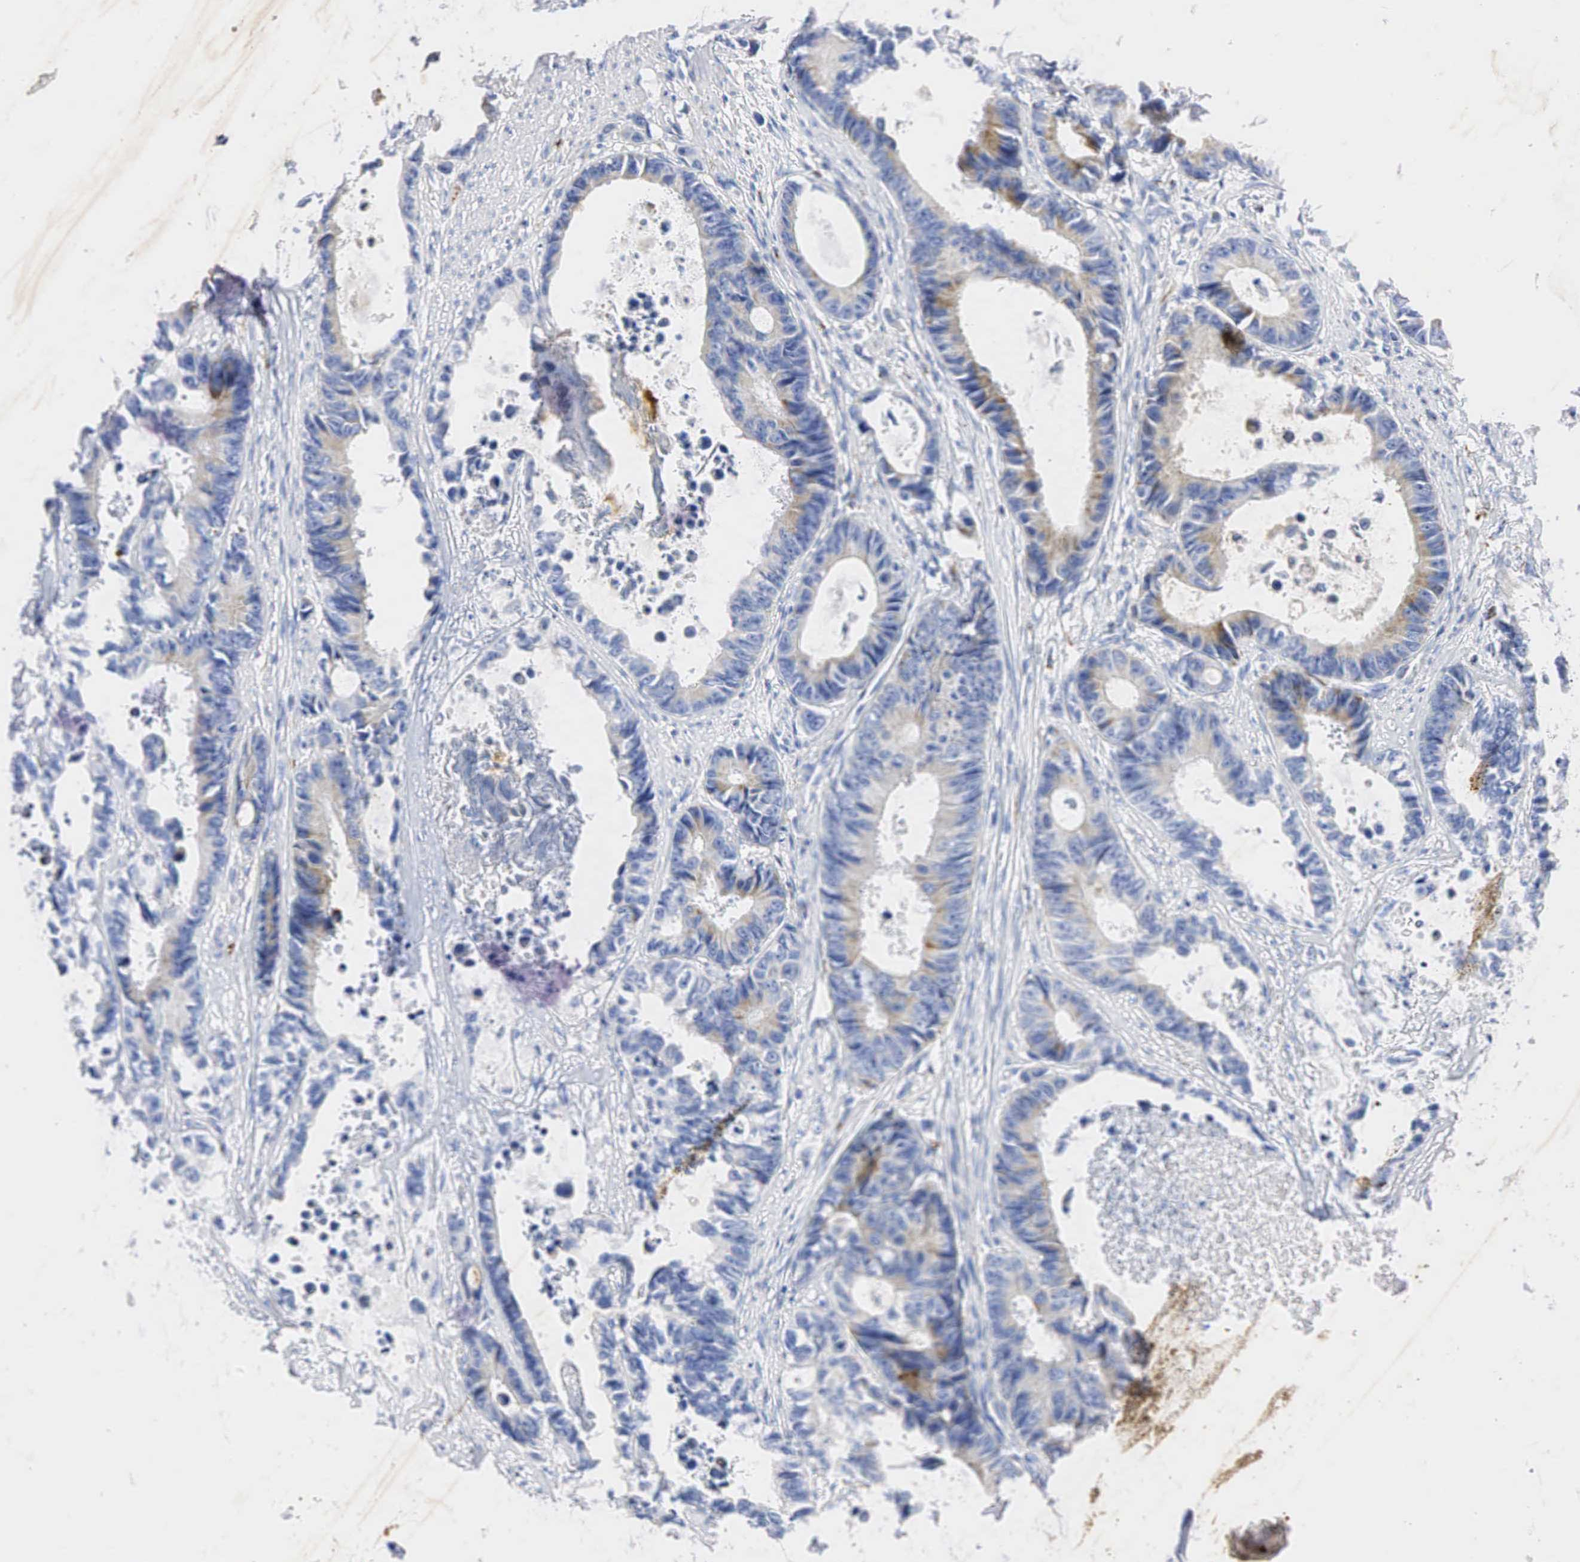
{"staining": {"intensity": "weak", "quantity": "25%-75%", "location": "cytoplasmic/membranous"}, "tissue": "colorectal cancer", "cell_type": "Tumor cells", "image_type": "cancer", "snomed": [{"axis": "morphology", "description": "Adenocarcinoma, NOS"}, {"axis": "topography", "description": "Rectum"}], "caption": "About 25%-75% of tumor cells in human adenocarcinoma (colorectal) show weak cytoplasmic/membranous protein positivity as visualized by brown immunohistochemical staining.", "gene": "SYP", "patient": {"sex": "female", "age": 98}}